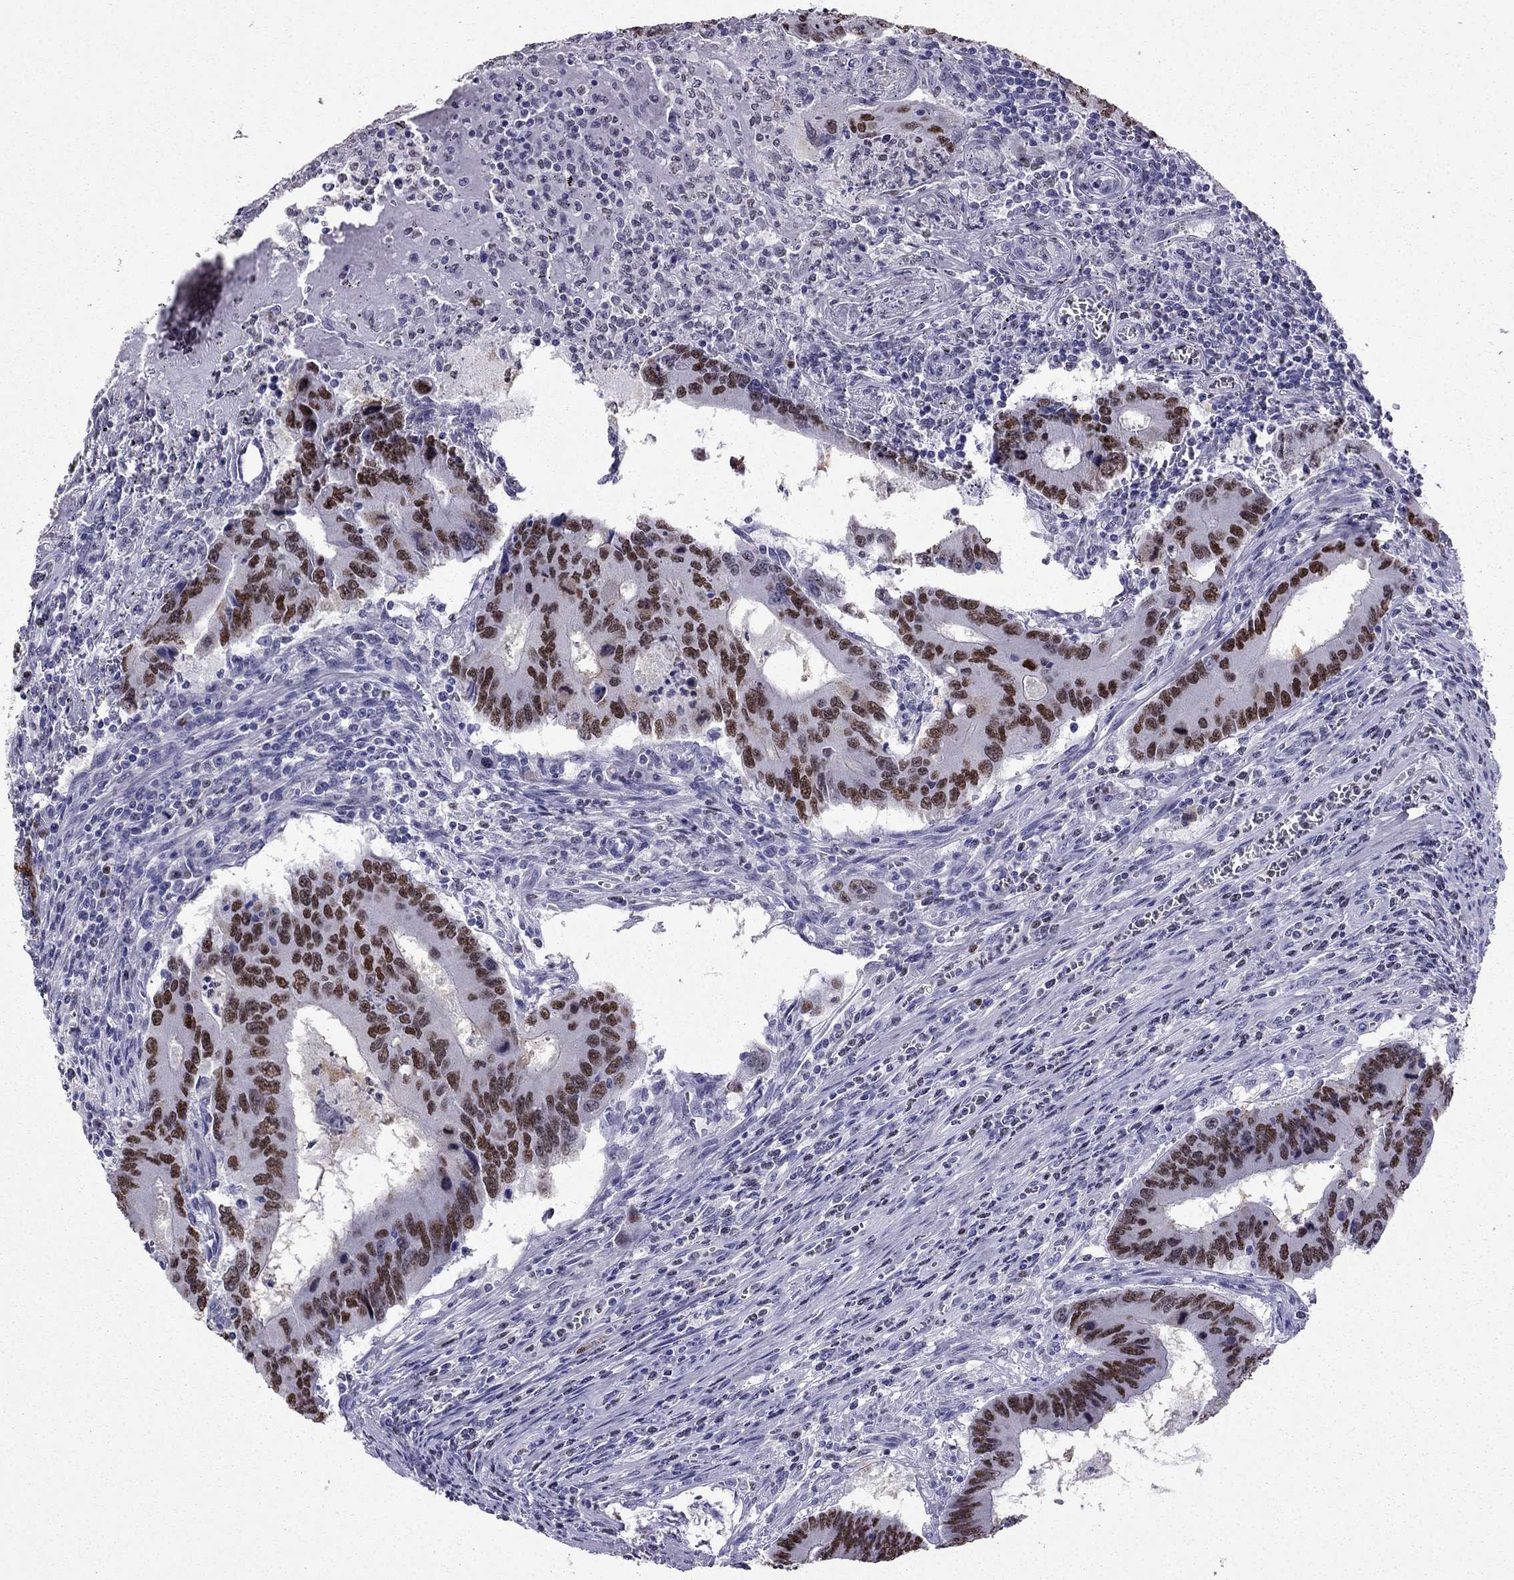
{"staining": {"intensity": "strong", "quantity": ">75%", "location": "nuclear"}, "tissue": "colorectal cancer", "cell_type": "Tumor cells", "image_type": "cancer", "snomed": [{"axis": "morphology", "description": "Adenocarcinoma, NOS"}, {"axis": "topography", "description": "Colon"}], "caption": "An image of human adenocarcinoma (colorectal) stained for a protein demonstrates strong nuclear brown staining in tumor cells.", "gene": "ARID3A", "patient": {"sex": "male", "age": 53}}